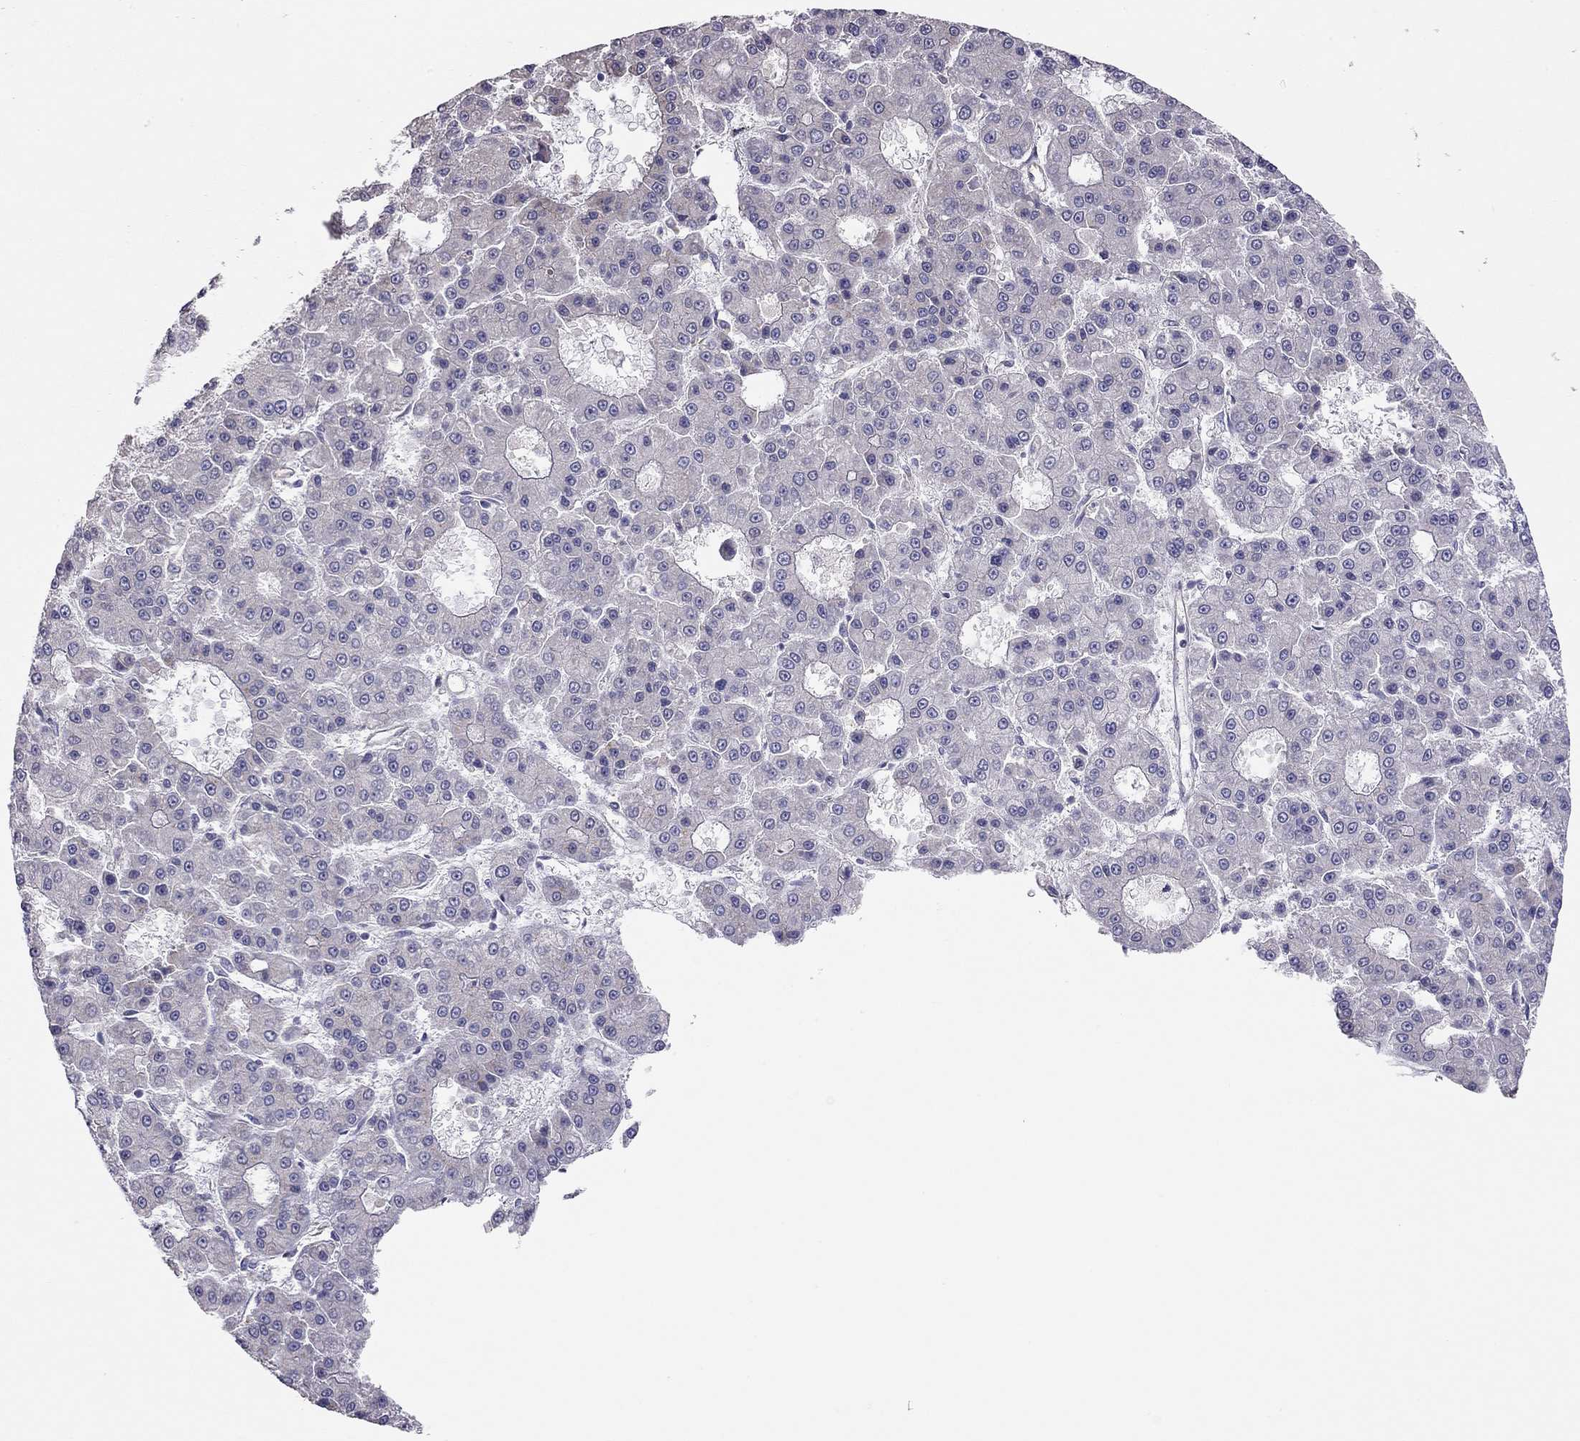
{"staining": {"intensity": "negative", "quantity": "none", "location": "none"}, "tissue": "liver cancer", "cell_type": "Tumor cells", "image_type": "cancer", "snomed": [{"axis": "morphology", "description": "Carcinoma, Hepatocellular, NOS"}, {"axis": "topography", "description": "Liver"}], "caption": "High magnification brightfield microscopy of liver cancer stained with DAB (brown) and counterstained with hematoxylin (blue): tumor cells show no significant expression.", "gene": "LRIT3", "patient": {"sex": "male", "age": 70}}